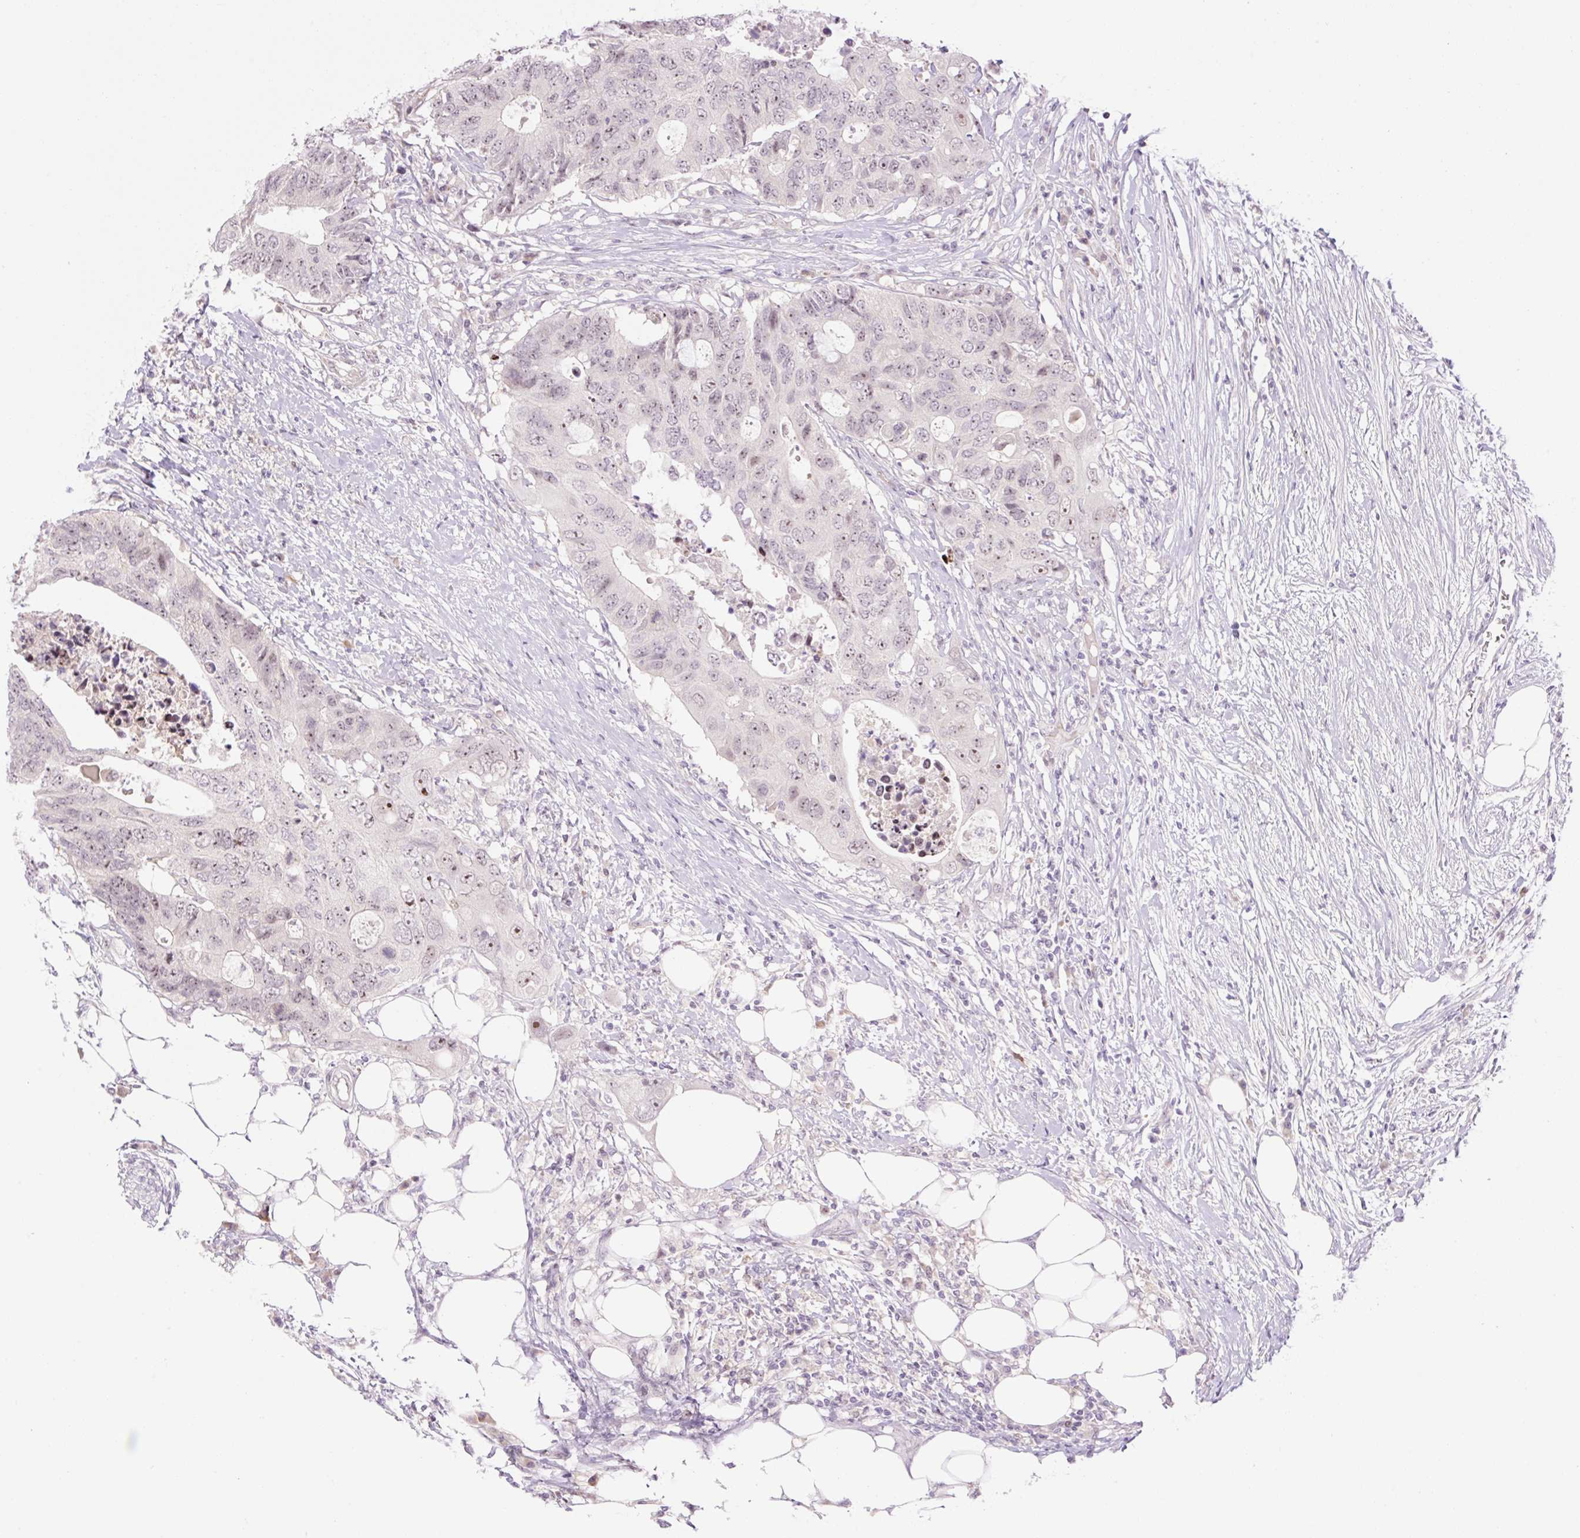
{"staining": {"intensity": "weak", "quantity": "25%-75%", "location": "nuclear"}, "tissue": "colorectal cancer", "cell_type": "Tumor cells", "image_type": "cancer", "snomed": [{"axis": "morphology", "description": "Adenocarcinoma, NOS"}, {"axis": "topography", "description": "Colon"}], "caption": "An image of colorectal cancer stained for a protein exhibits weak nuclear brown staining in tumor cells.", "gene": "ZNF417", "patient": {"sex": "male", "age": 71}}